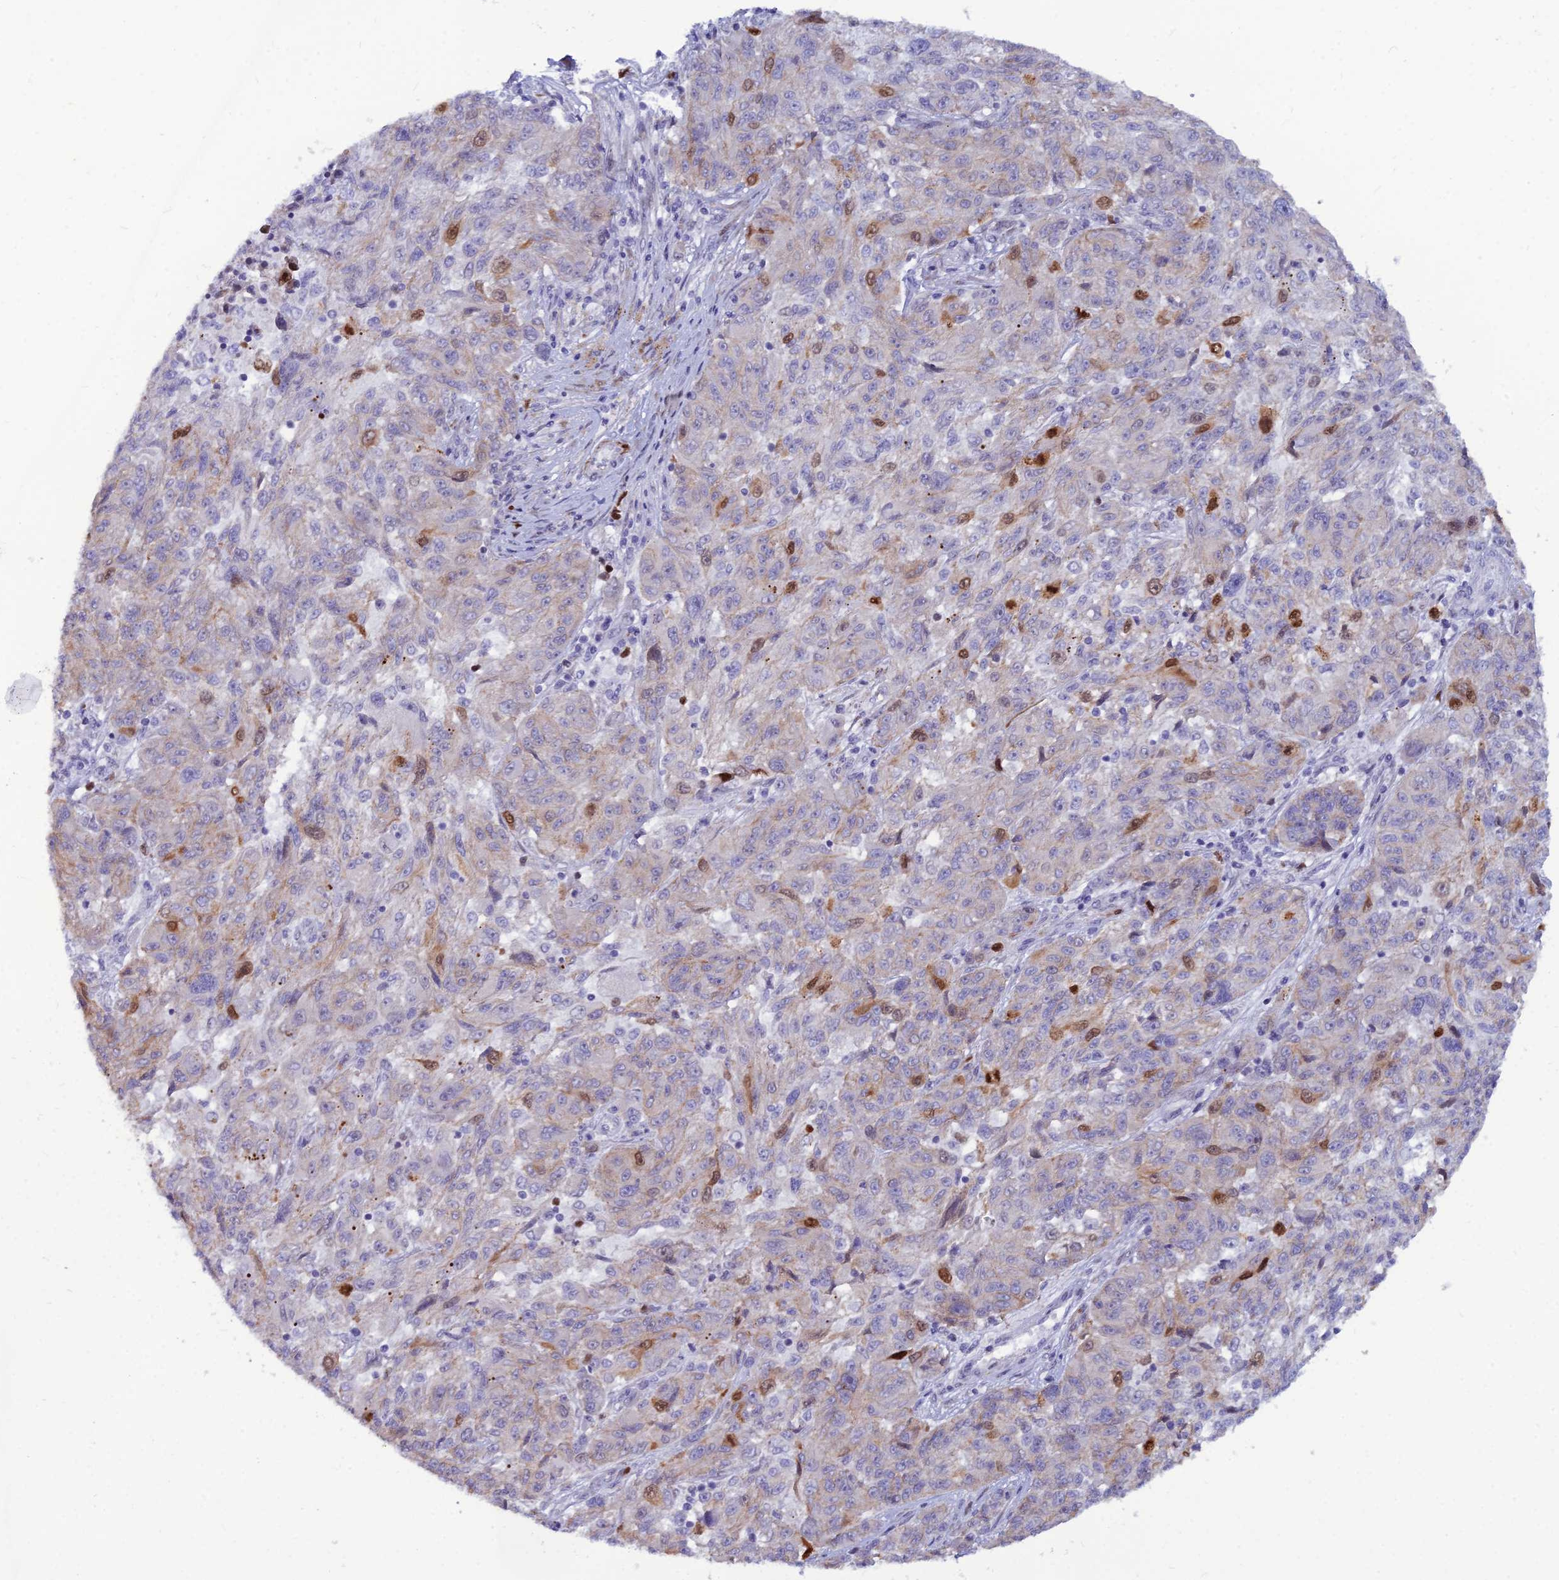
{"staining": {"intensity": "moderate", "quantity": "<25%", "location": "nuclear"}, "tissue": "melanoma", "cell_type": "Tumor cells", "image_type": "cancer", "snomed": [{"axis": "morphology", "description": "Malignant melanoma, NOS"}, {"axis": "topography", "description": "Skin"}], "caption": "Protein expression by immunohistochemistry demonstrates moderate nuclear positivity in about <25% of tumor cells in malignant melanoma.", "gene": "NUSAP1", "patient": {"sex": "male", "age": 53}}